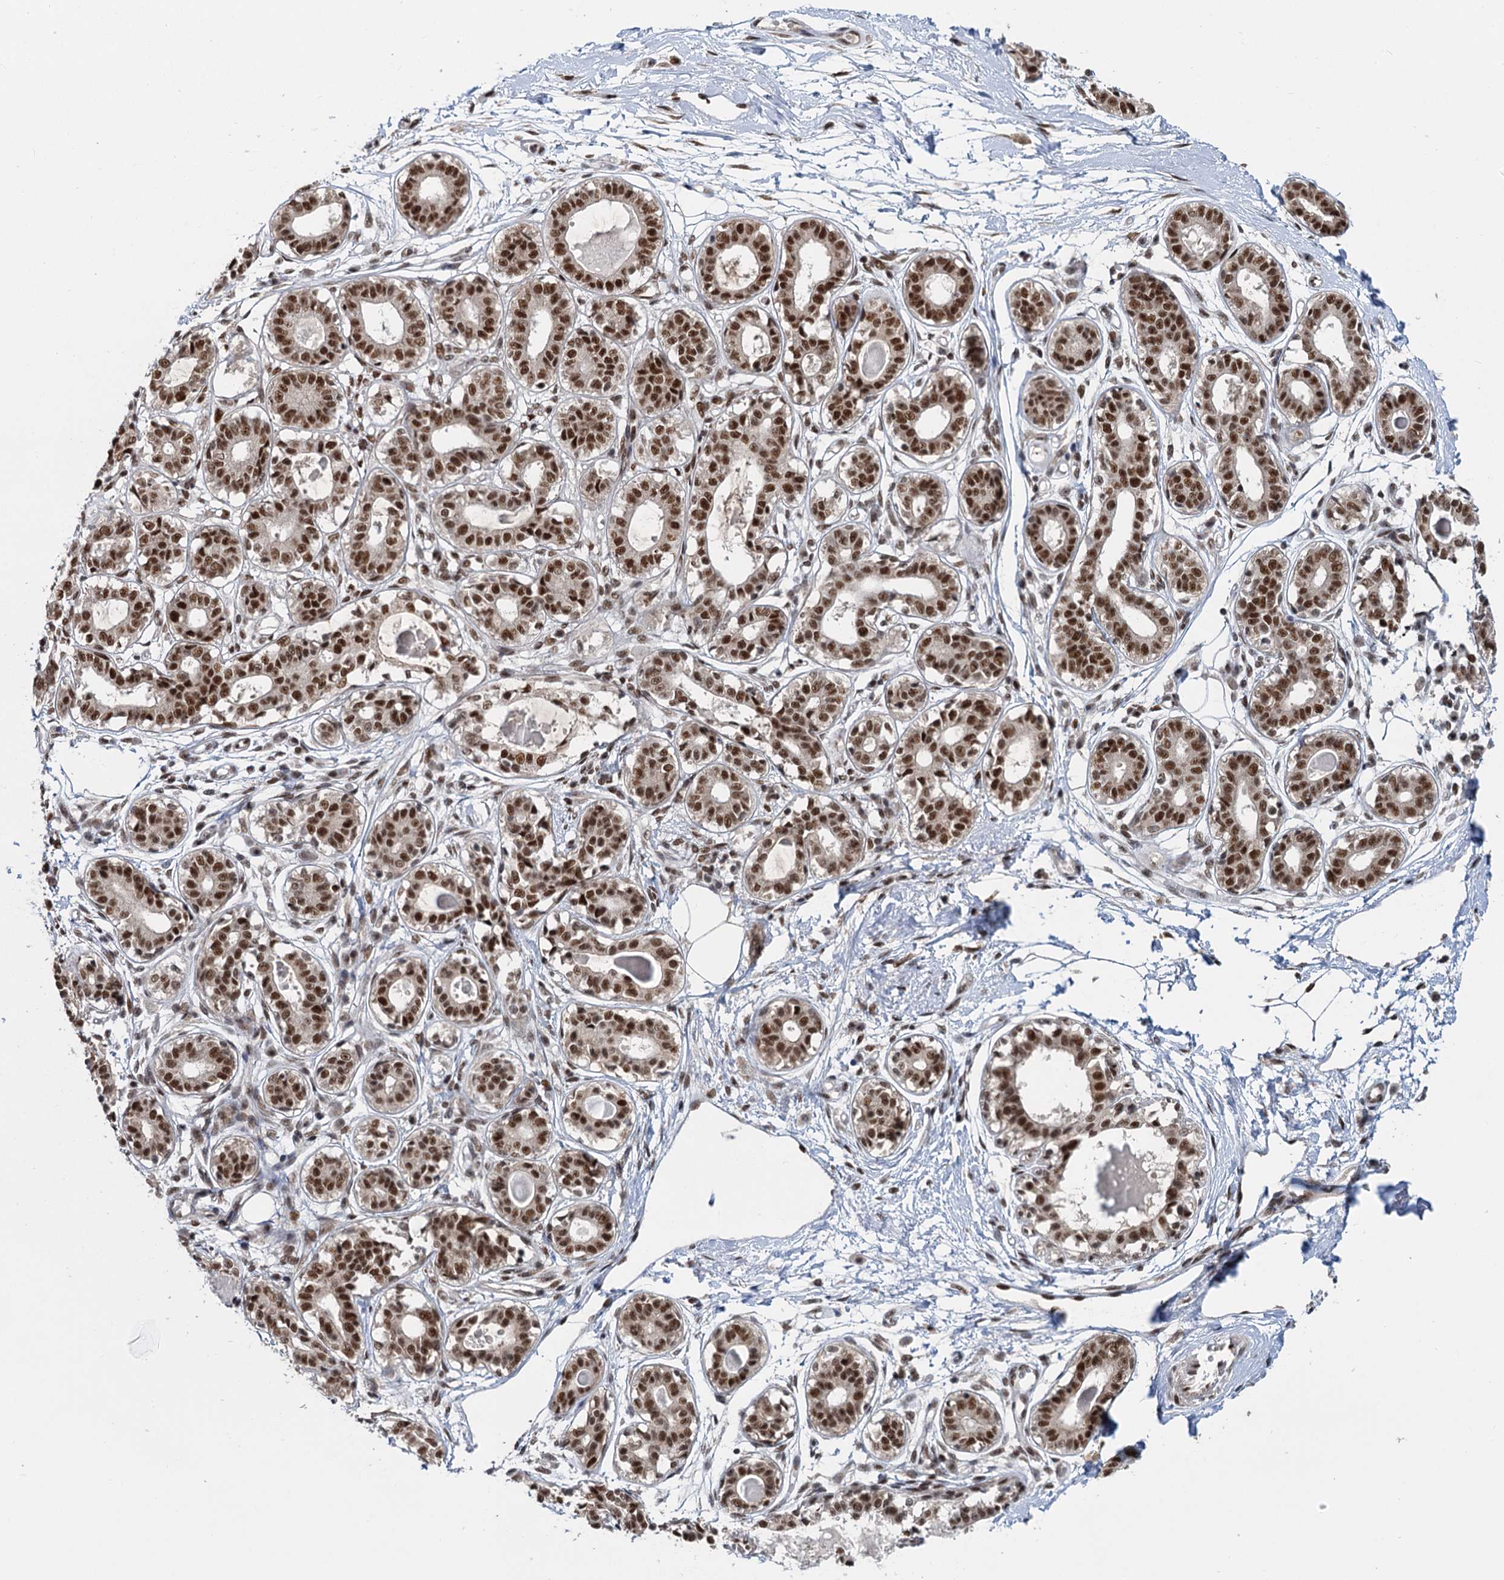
{"staining": {"intensity": "moderate", "quantity": ">75%", "location": "nuclear"}, "tissue": "breast", "cell_type": "Adipocytes", "image_type": "normal", "snomed": [{"axis": "morphology", "description": "Normal tissue, NOS"}, {"axis": "topography", "description": "Breast"}], "caption": "This histopathology image shows normal breast stained with immunohistochemistry to label a protein in brown. The nuclear of adipocytes show moderate positivity for the protein. Nuclei are counter-stained blue.", "gene": "WBP4", "patient": {"sex": "female", "age": 45}}